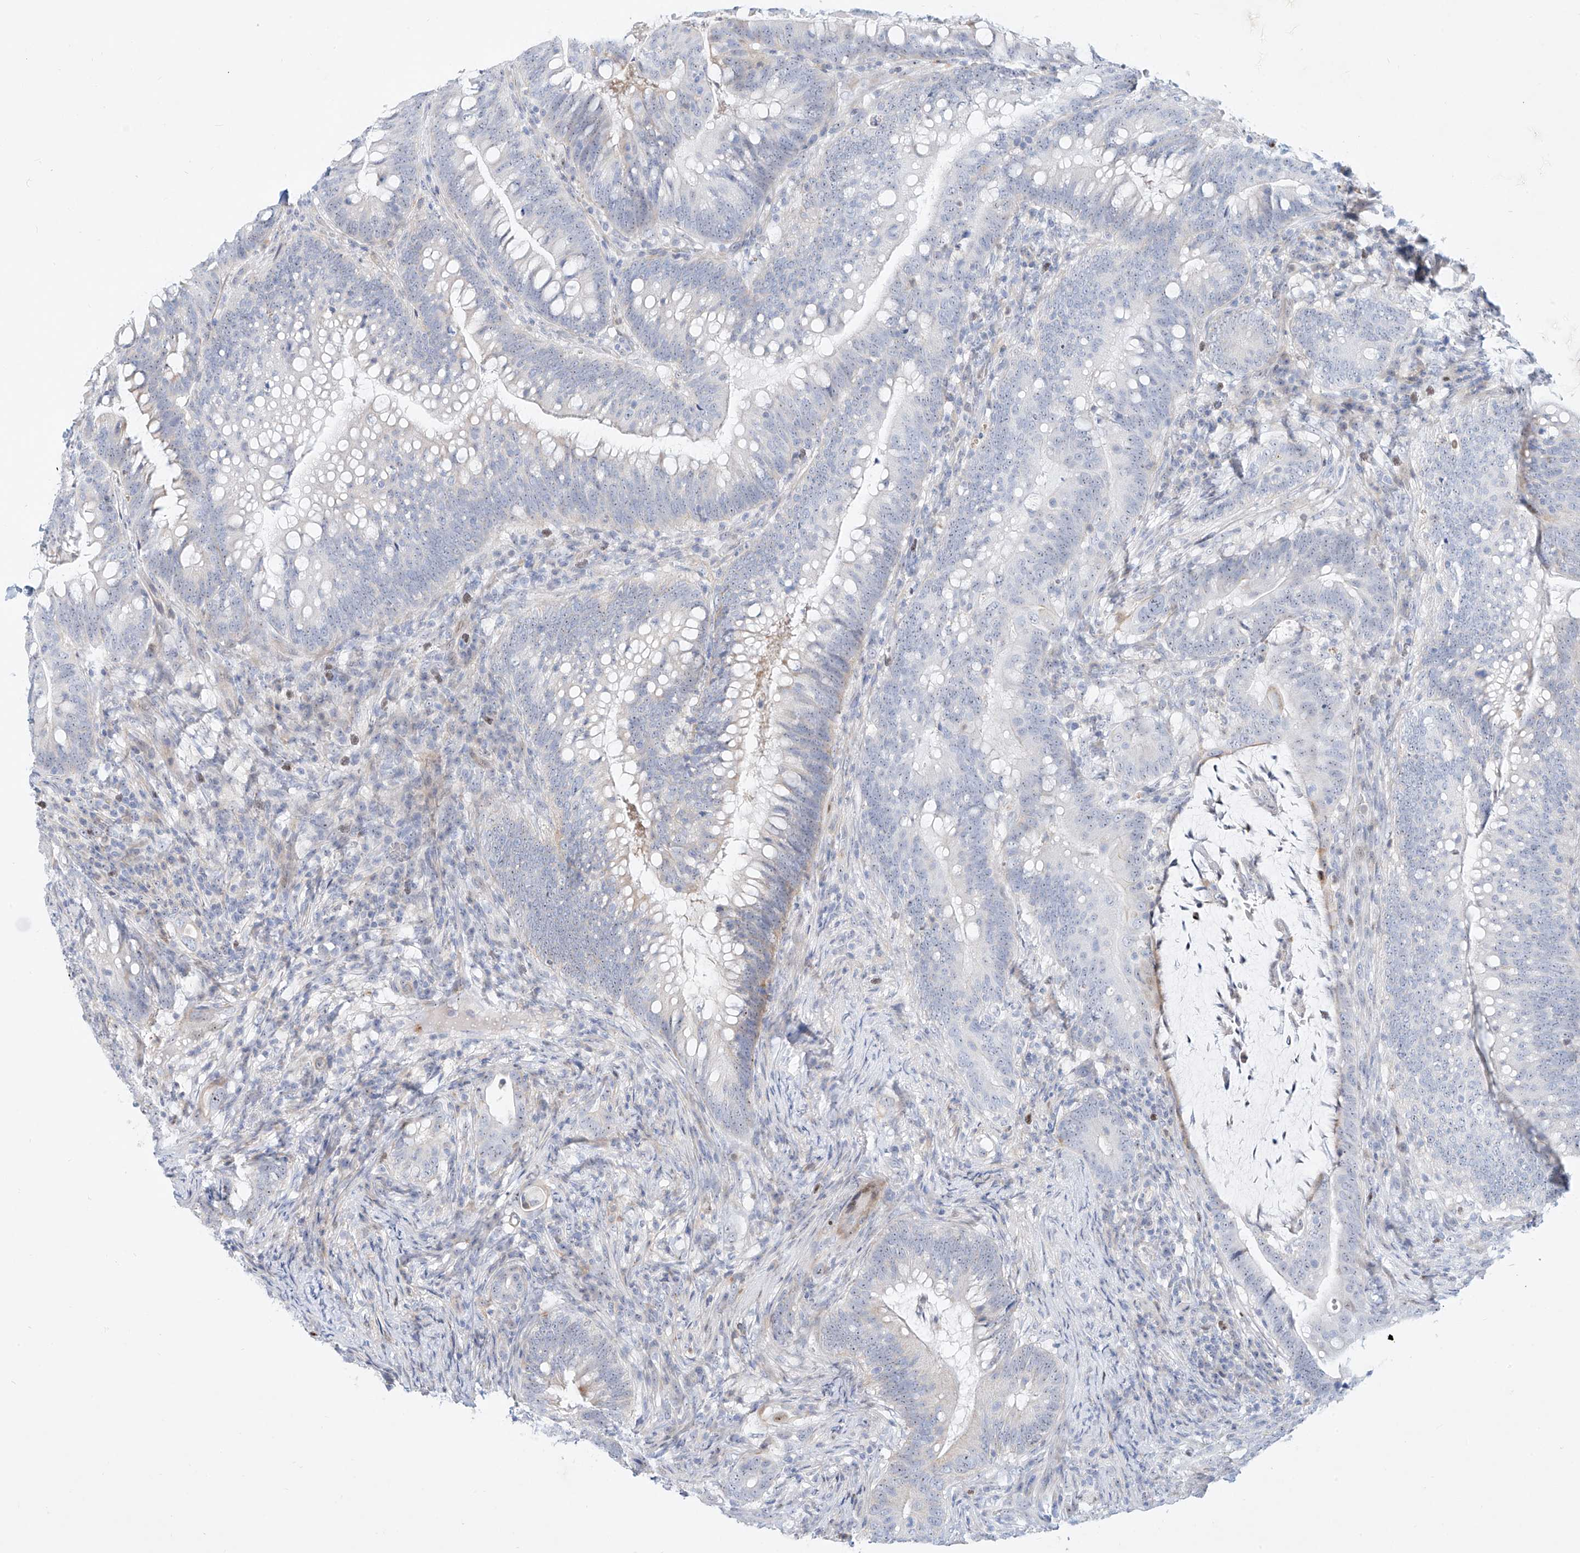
{"staining": {"intensity": "negative", "quantity": "none", "location": "none"}, "tissue": "colorectal cancer", "cell_type": "Tumor cells", "image_type": "cancer", "snomed": [{"axis": "morphology", "description": "Adenocarcinoma, NOS"}, {"axis": "topography", "description": "Colon"}], "caption": "Tumor cells are negative for brown protein staining in colorectal adenocarcinoma.", "gene": "SNU13", "patient": {"sex": "female", "age": 66}}